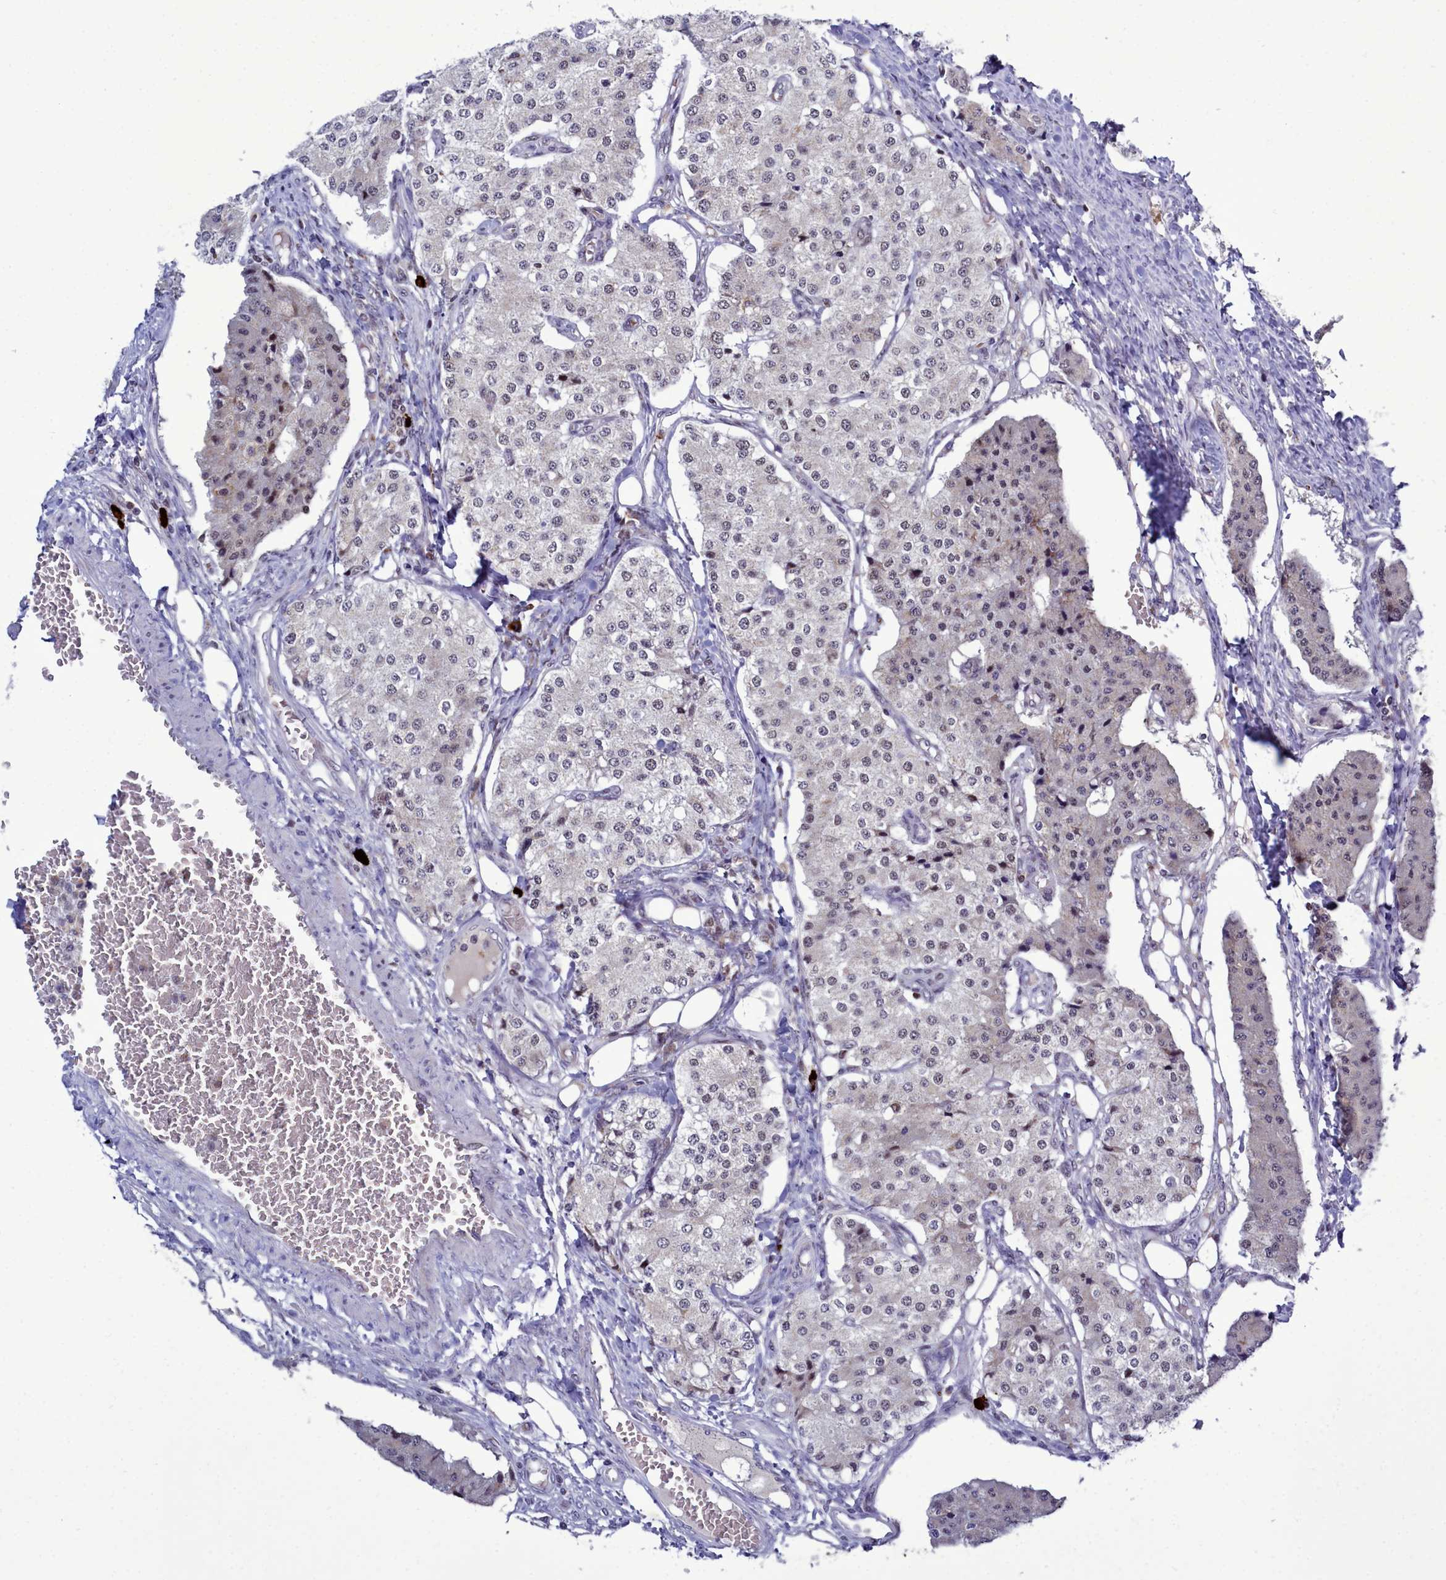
{"staining": {"intensity": "weak", "quantity": "25%-75%", "location": "nuclear"}, "tissue": "carcinoid", "cell_type": "Tumor cells", "image_type": "cancer", "snomed": [{"axis": "morphology", "description": "Carcinoid, malignant, NOS"}, {"axis": "topography", "description": "Colon"}], "caption": "Approximately 25%-75% of tumor cells in malignant carcinoid display weak nuclear protein positivity as visualized by brown immunohistochemical staining.", "gene": "POM121L2", "patient": {"sex": "female", "age": 52}}